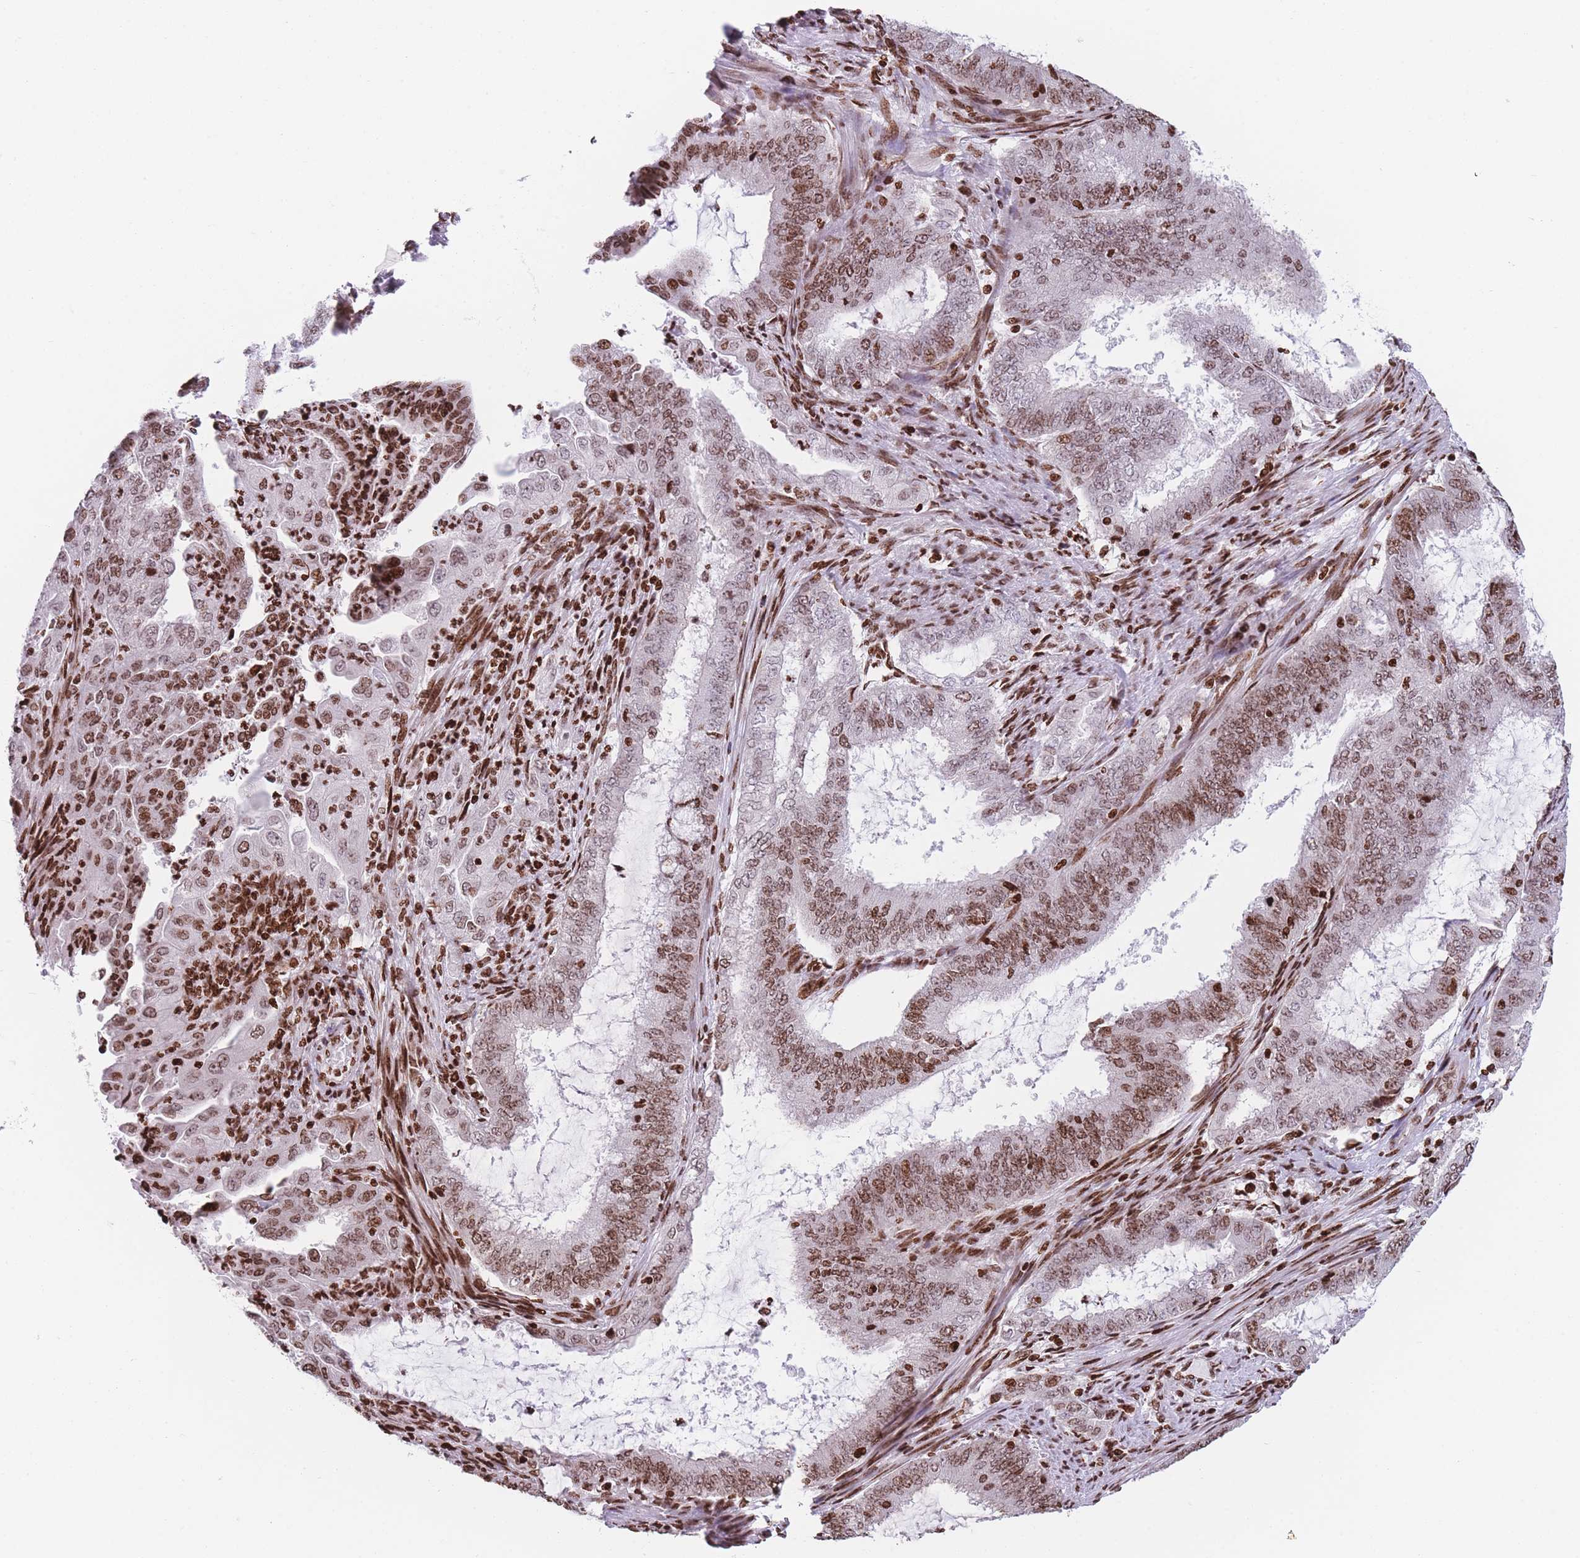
{"staining": {"intensity": "moderate", "quantity": ">75%", "location": "nuclear"}, "tissue": "endometrial cancer", "cell_type": "Tumor cells", "image_type": "cancer", "snomed": [{"axis": "morphology", "description": "Adenocarcinoma, NOS"}, {"axis": "topography", "description": "Endometrium"}], "caption": "A brown stain shows moderate nuclear positivity of a protein in endometrial cancer (adenocarcinoma) tumor cells. The staining was performed using DAB, with brown indicating positive protein expression. Nuclei are stained blue with hematoxylin.", "gene": "AK9", "patient": {"sex": "female", "age": 51}}